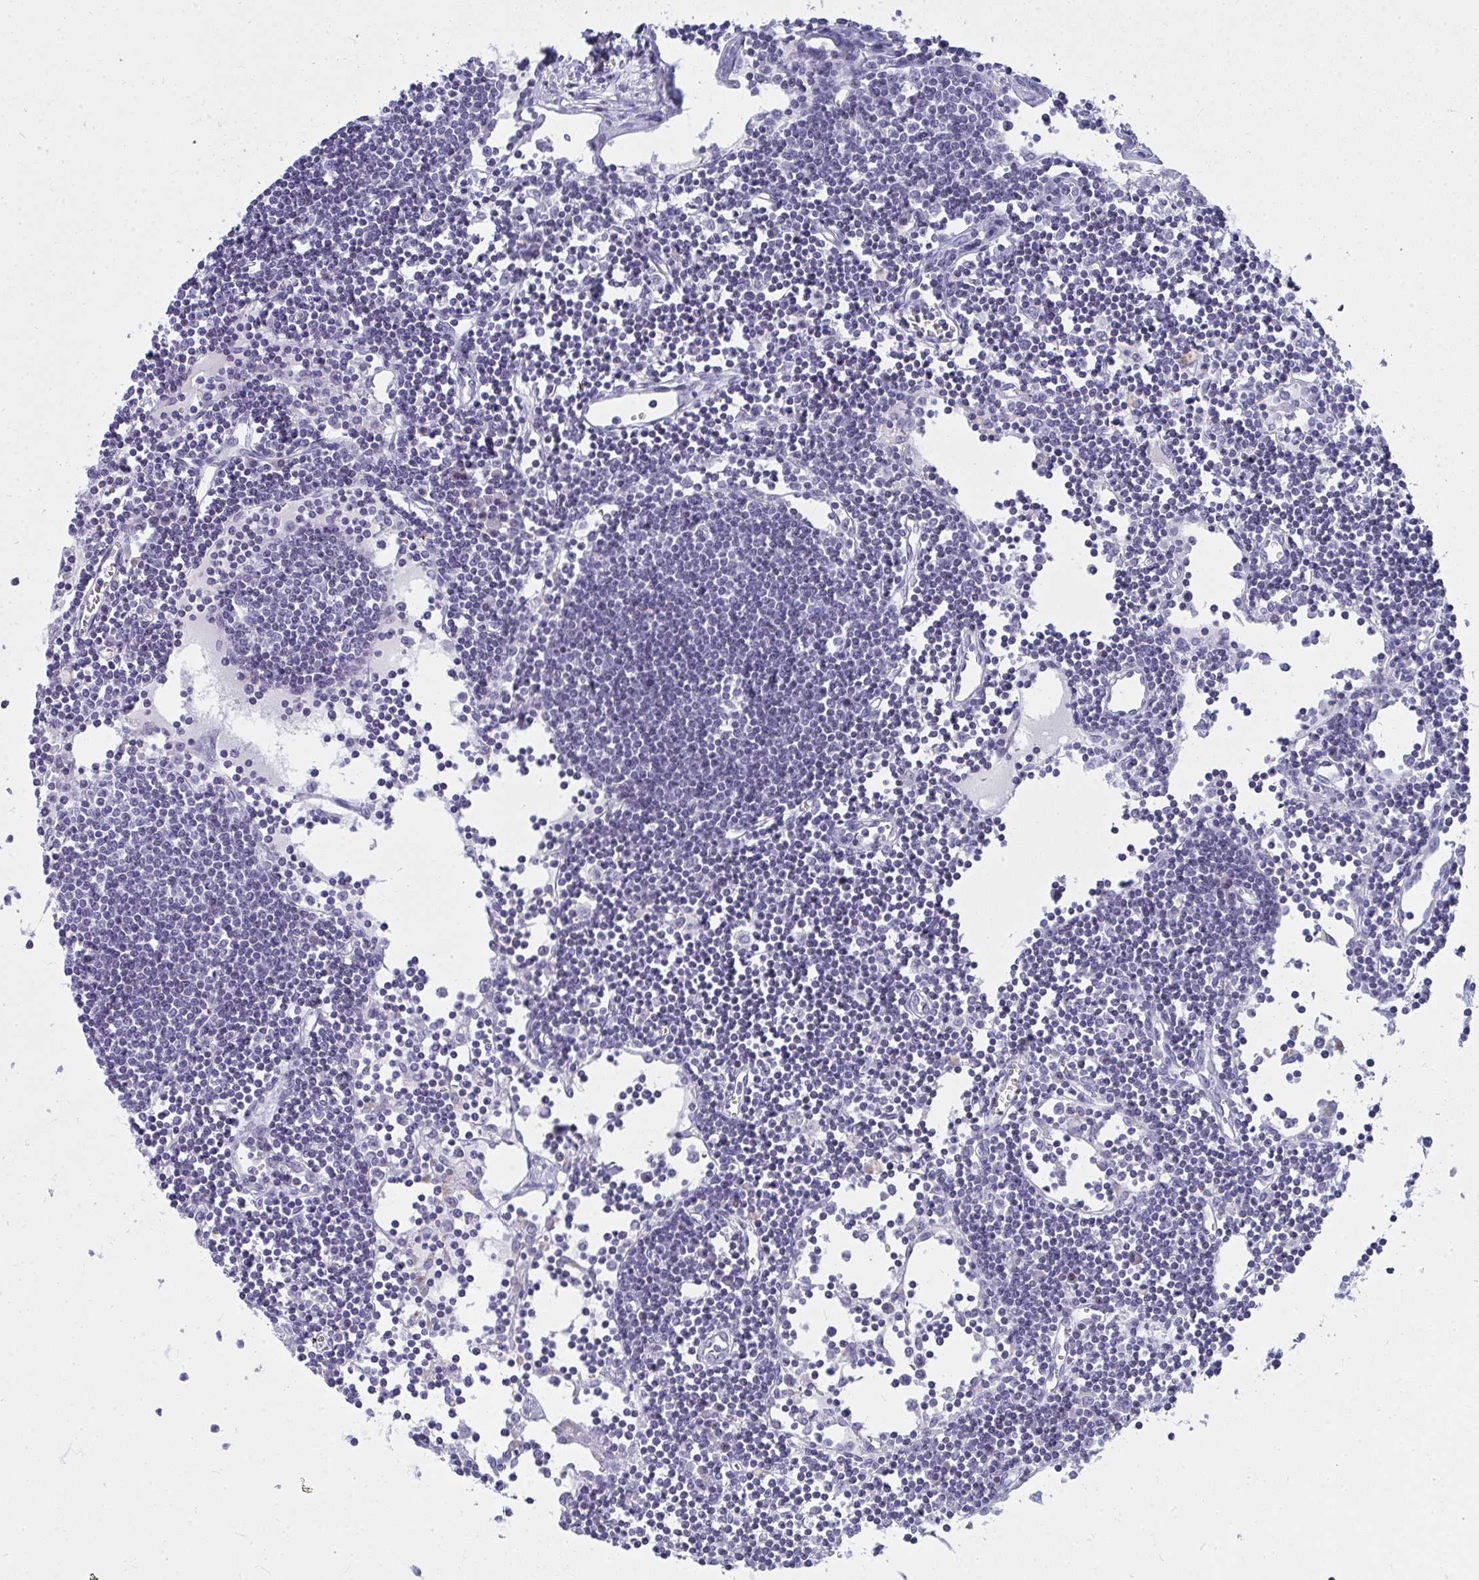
{"staining": {"intensity": "negative", "quantity": "none", "location": "none"}, "tissue": "lymph node", "cell_type": "Germinal center cells", "image_type": "normal", "snomed": [{"axis": "morphology", "description": "Normal tissue, NOS"}, {"axis": "topography", "description": "Lymph node"}], "caption": "This is a image of immunohistochemistry staining of benign lymph node, which shows no expression in germinal center cells. (DAB (3,3'-diaminobenzidine) immunohistochemistry visualized using brightfield microscopy, high magnification).", "gene": "ZNF182", "patient": {"sex": "female", "age": 65}}